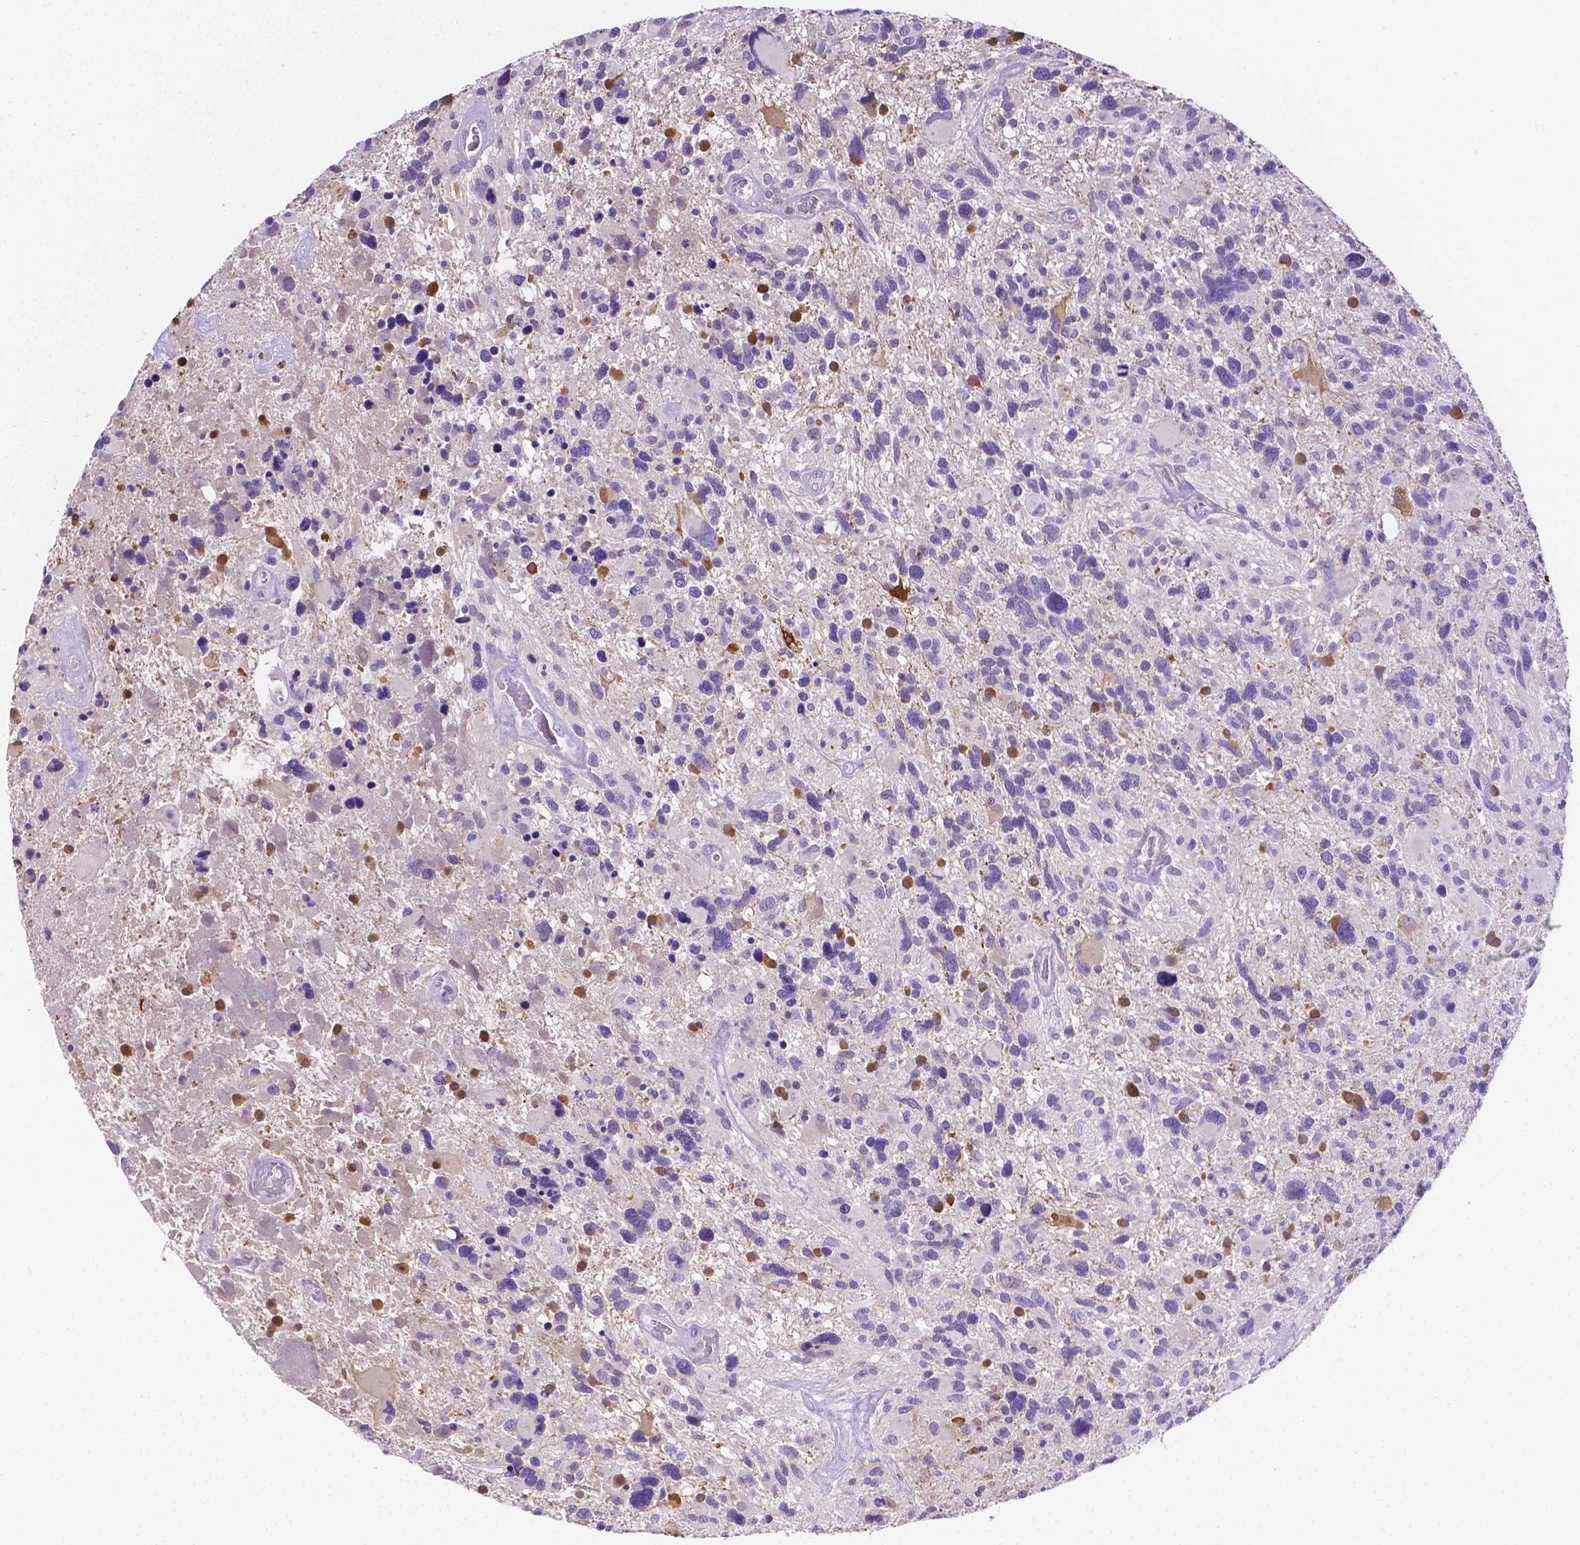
{"staining": {"intensity": "negative", "quantity": "none", "location": "none"}, "tissue": "glioma", "cell_type": "Tumor cells", "image_type": "cancer", "snomed": [{"axis": "morphology", "description": "Glioma, malignant, High grade"}, {"axis": "topography", "description": "Brain"}], "caption": "Malignant glioma (high-grade) stained for a protein using immunohistochemistry (IHC) reveals no staining tumor cells.", "gene": "NXPH2", "patient": {"sex": "male", "age": 49}}